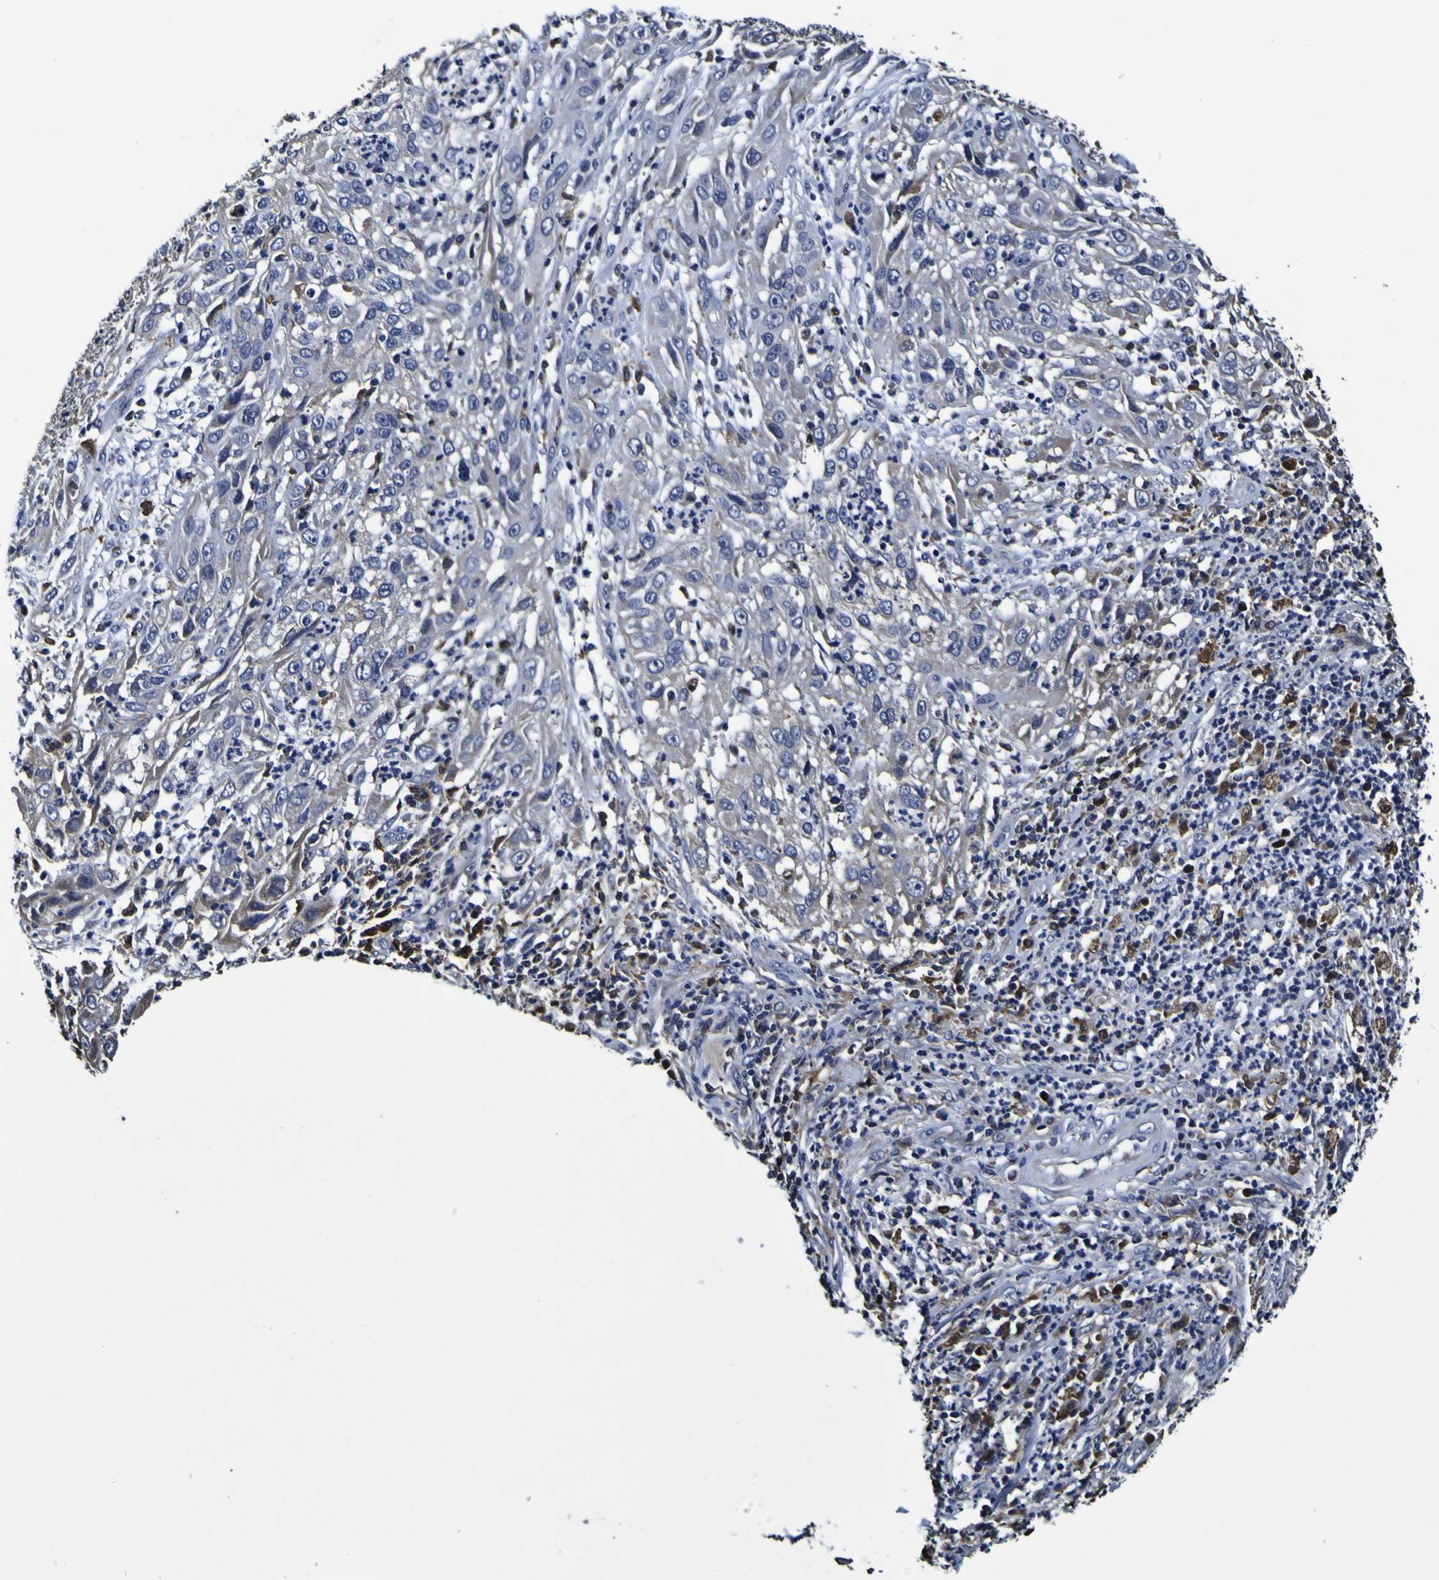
{"staining": {"intensity": "negative", "quantity": "none", "location": "none"}, "tissue": "cervical cancer", "cell_type": "Tumor cells", "image_type": "cancer", "snomed": [{"axis": "morphology", "description": "Squamous cell carcinoma, NOS"}, {"axis": "topography", "description": "Cervix"}], "caption": "This is a image of IHC staining of squamous cell carcinoma (cervical), which shows no staining in tumor cells.", "gene": "GPX1", "patient": {"sex": "female", "age": 32}}